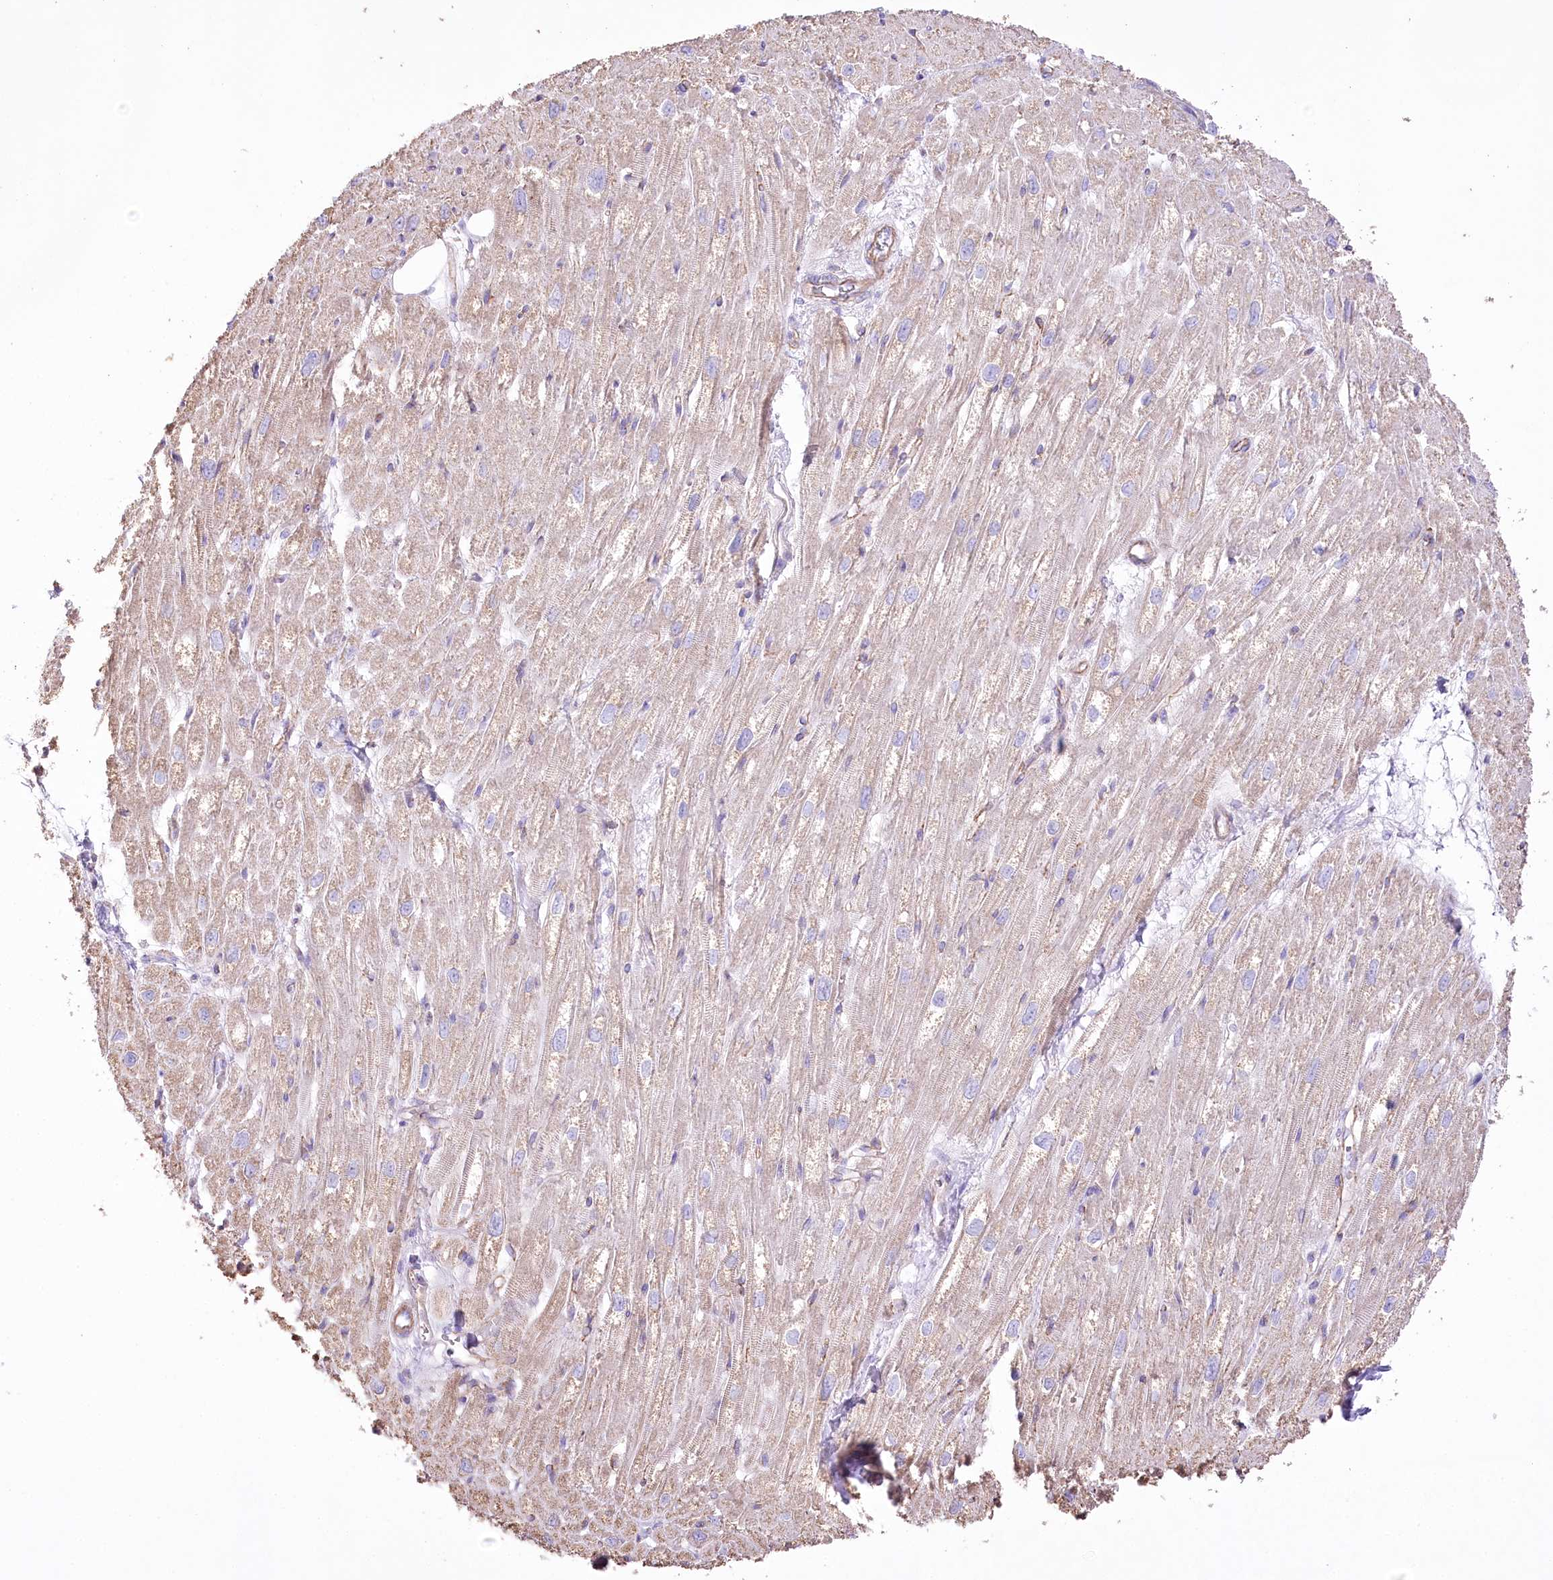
{"staining": {"intensity": "moderate", "quantity": "<25%", "location": "cytoplasmic/membranous"}, "tissue": "heart muscle", "cell_type": "Cardiomyocytes", "image_type": "normal", "snomed": [{"axis": "morphology", "description": "Normal tissue, NOS"}, {"axis": "topography", "description": "Heart"}], "caption": "Cardiomyocytes demonstrate low levels of moderate cytoplasmic/membranous expression in approximately <25% of cells in unremarkable human heart muscle. (Stains: DAB in brown, nuclei in blue, Microscopy: brightfield microscopy at high magnification).", "gene": "FAM216A", "patient": {"sex": "male", "age": 50}}